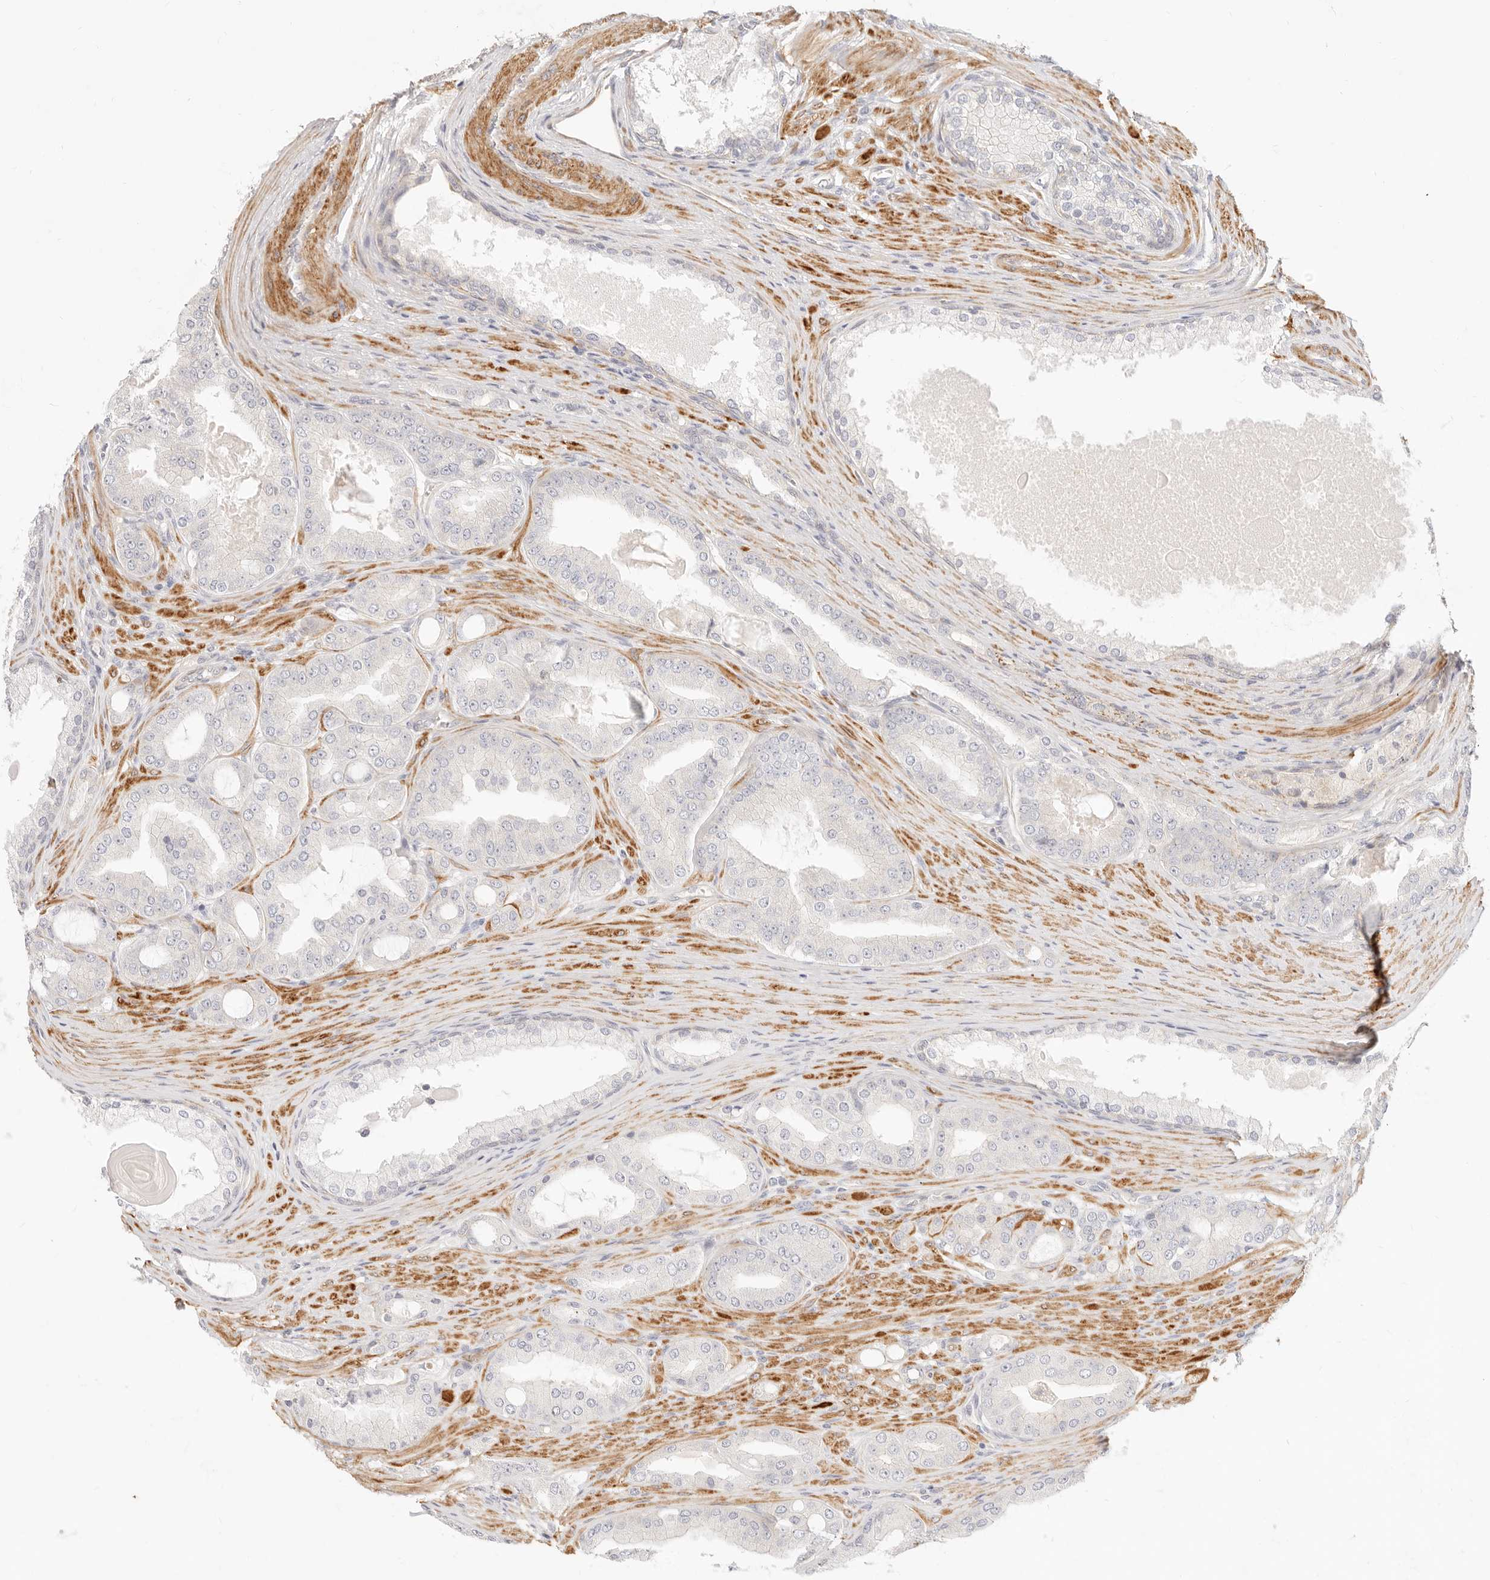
{"staining": {"intensity": "negative", "quantity": "none", "location": "none"}, "tissue": "prostate cancer", "cell_type": "Tumor cells", "image_type": "cancer", "snomed": [{"axis": "morphology", "description": "Adenocarcinoma, High grade"}, {"axis": "topography", "description": "Prostate"}], "caption": "Prostate cancer was stained to show a protein in brown. There is no significant expression in tumor cells.", "gene": "UBXN10", "patient": {"sex": "male", "age": 60}}